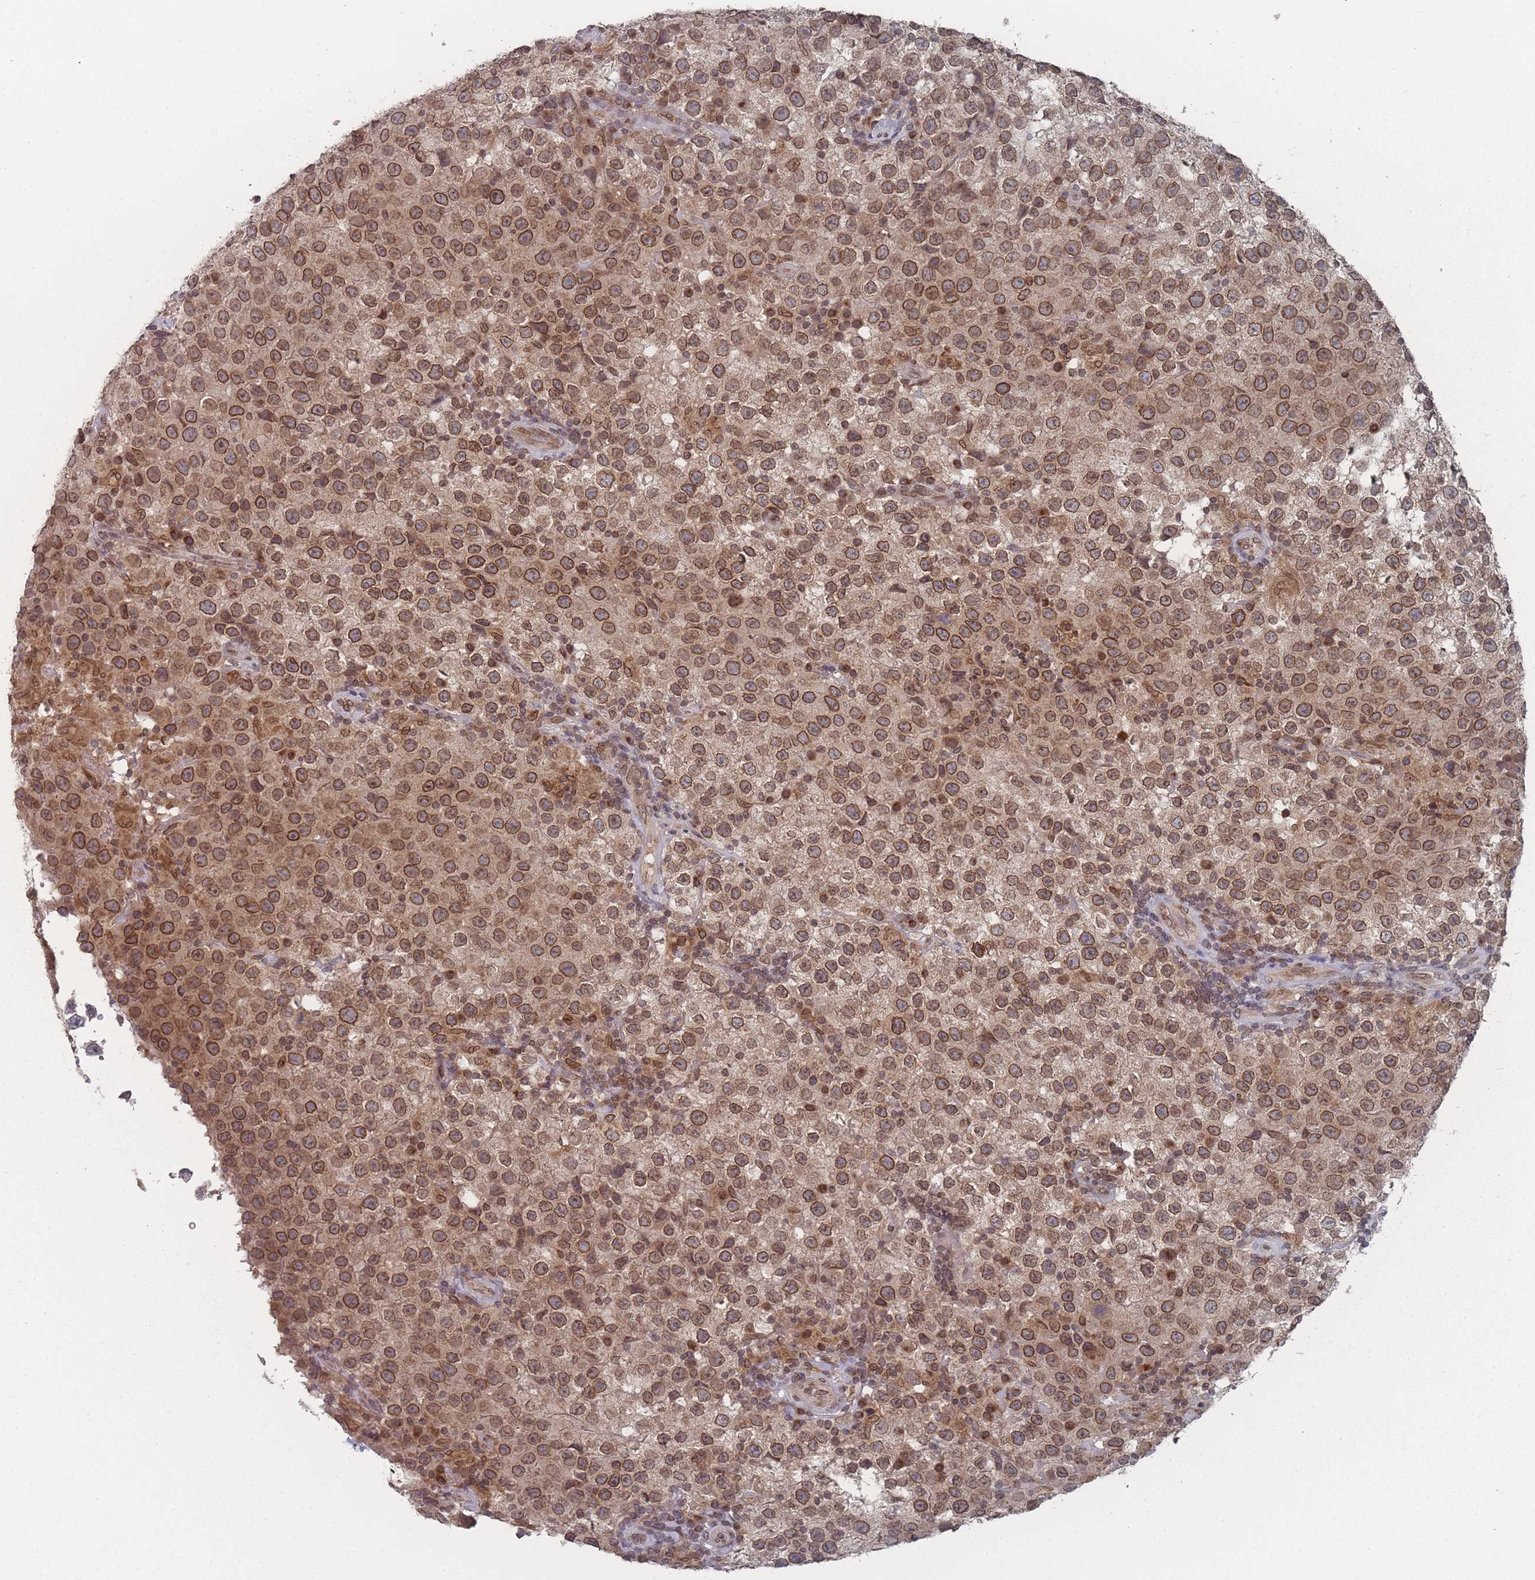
{"staining": {"intensity": "moderate", "quantity": ">75%", "location": "cytoplasmic/membranous,nuclear"}, "tissue": "testis cancer", "cell_type": "Tumor cells", "image_type": "cancer", "snomed": [{"axis": "morphology", "description": "Seminoma, NOS"}, {"axis": "morphology", "description": "Carcinoma, Embryonal, NOS"}, {"axis": "topography", "description": "Testis"}], "caption": "This micrograph reveals IHC staining of testis cancer, with medium moderate cytoplasmic/membranous and nuclear positivity in about >75% of tumor cells.", "gene": "TBC1D25", "patient": {"sex": "male", "age": 41}}